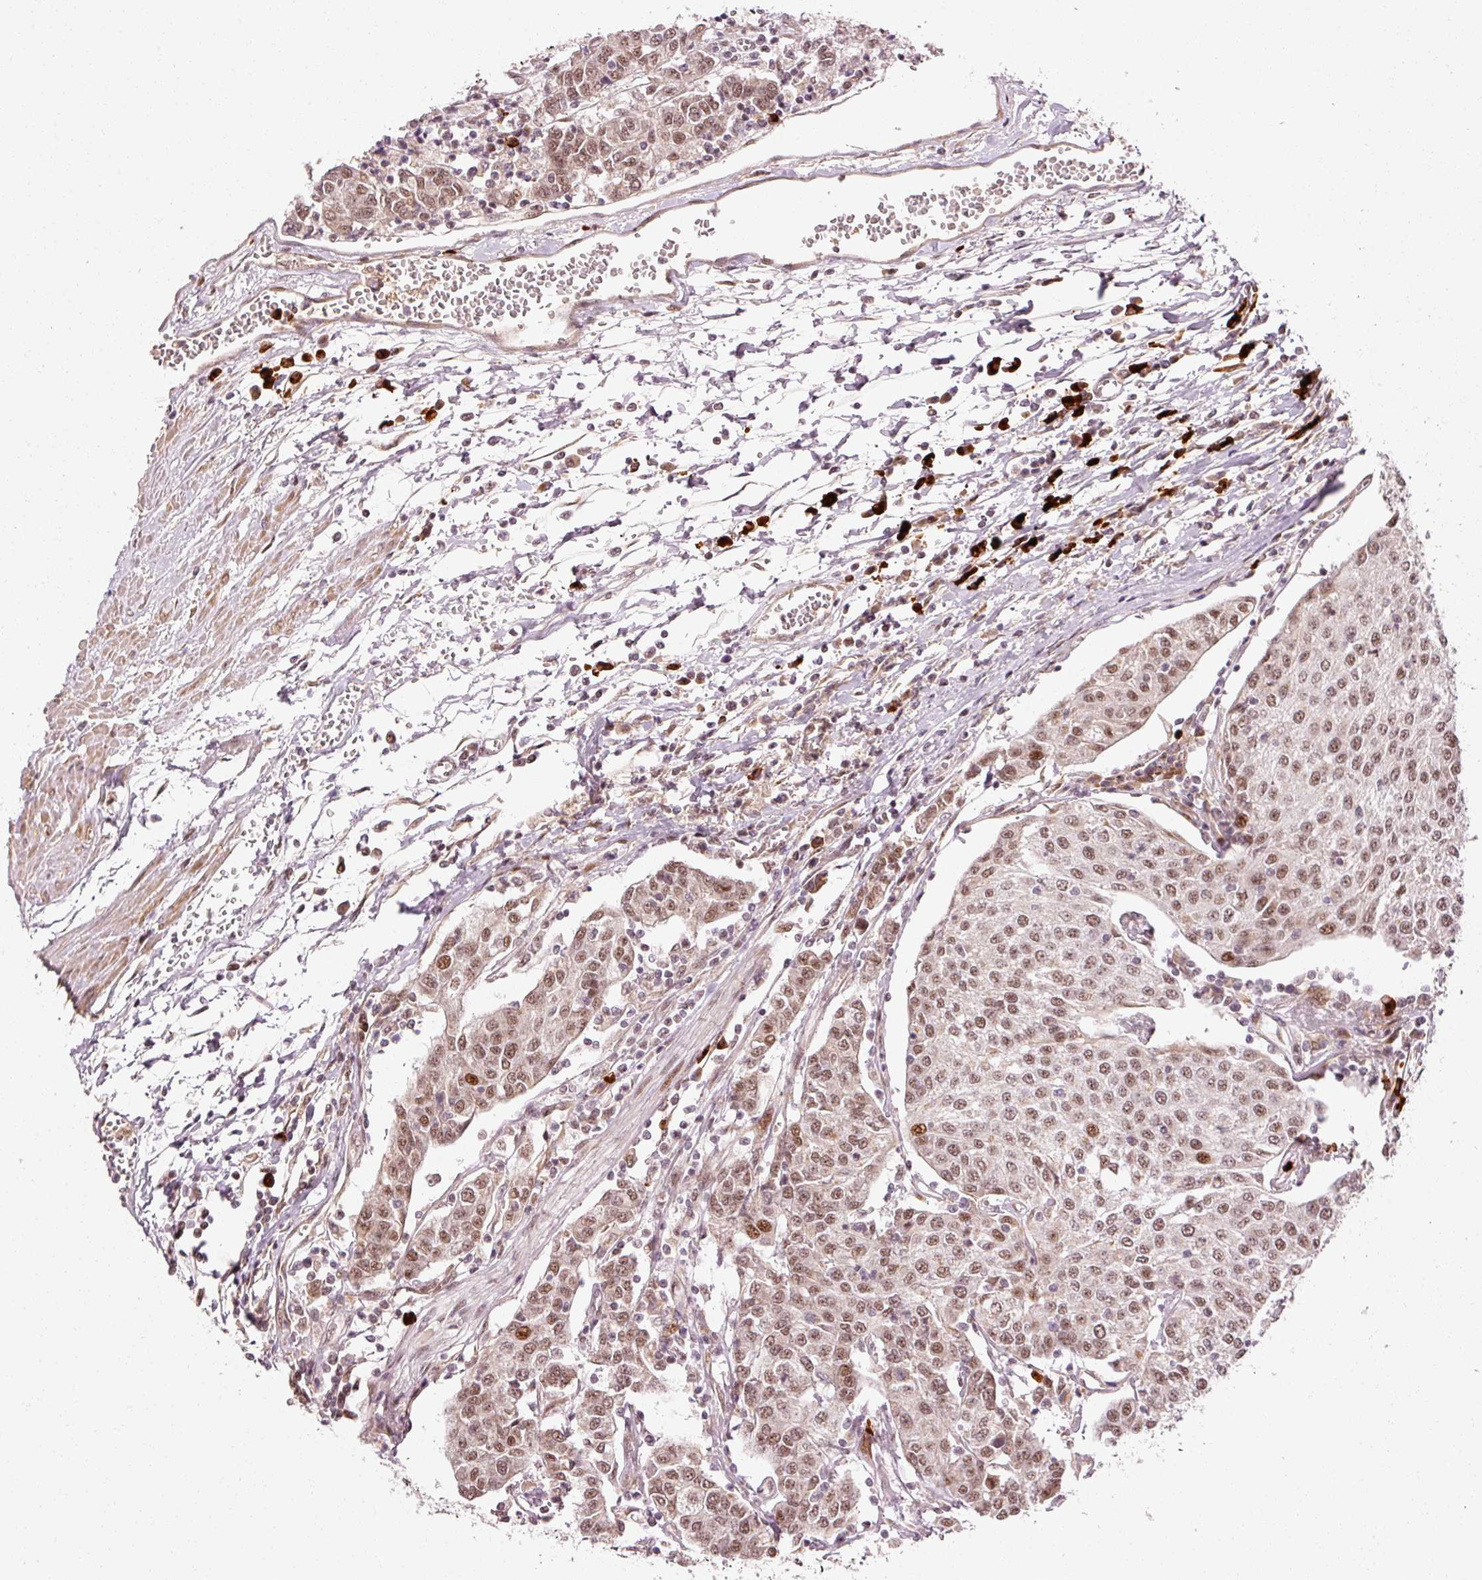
{"staining": {"intensity": "moderate", "quantity": ">75%", "location": "nuclear"}, "tissue": "urothelial cancer", "cell_type": "Tumor cells", "image_type": "cancer", "snomed": [{"axis": "morphology", "description": "Urothelial carcinoma, High grade"}, {"axis": "topography", "description": "Urinary bladder"}], "caption": "Immunohistochemical staining of urothelial cancer displays medium levels of moderate nuclear protein staining in about >75% of tumor cells.", "gene": "ANKRD20A1", "patient": {"sex": "female", "age": 85}}